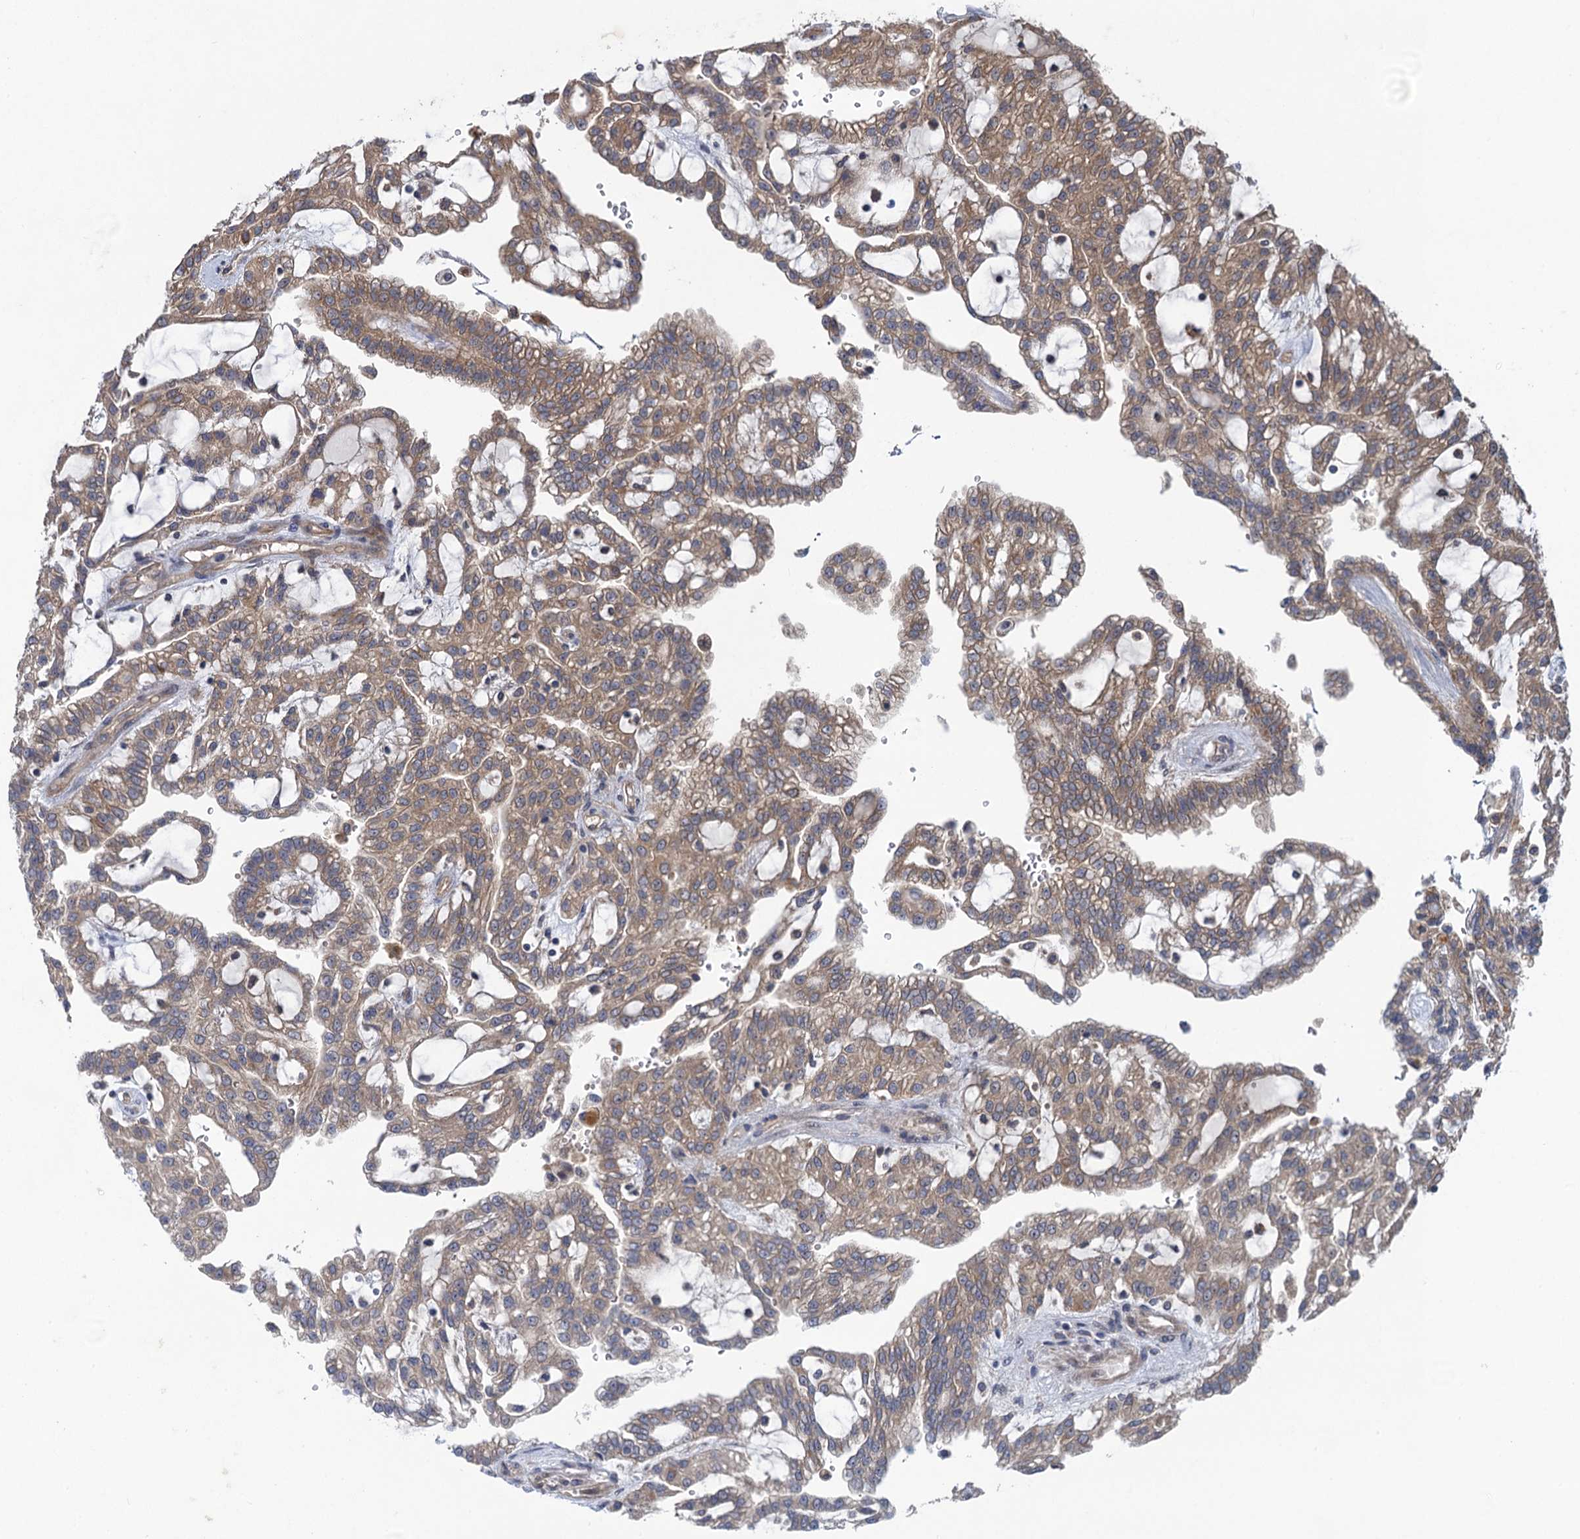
{"staining": {"intensity": "weak", "quantity": ">75%", "location": "cytoplasmic/membranous"}, "tissue": "renal cancer", "cell_type": "Tumor cells", "image_type": "cancer", "snomed": [{"axis": "morphology", "description": "Adenocarcinoma, NOS"}, {"axis": "topography", "description": "Kidney"}], "caption": "An image showing weak cytoplasmic/membranous positivity in about >75% of tumor cells in renal adenocarcinoma, as visualized by brown immunohistochemical staining.", "gene": "HAUS1", "patient": {"sex": "male", "age": 63}}